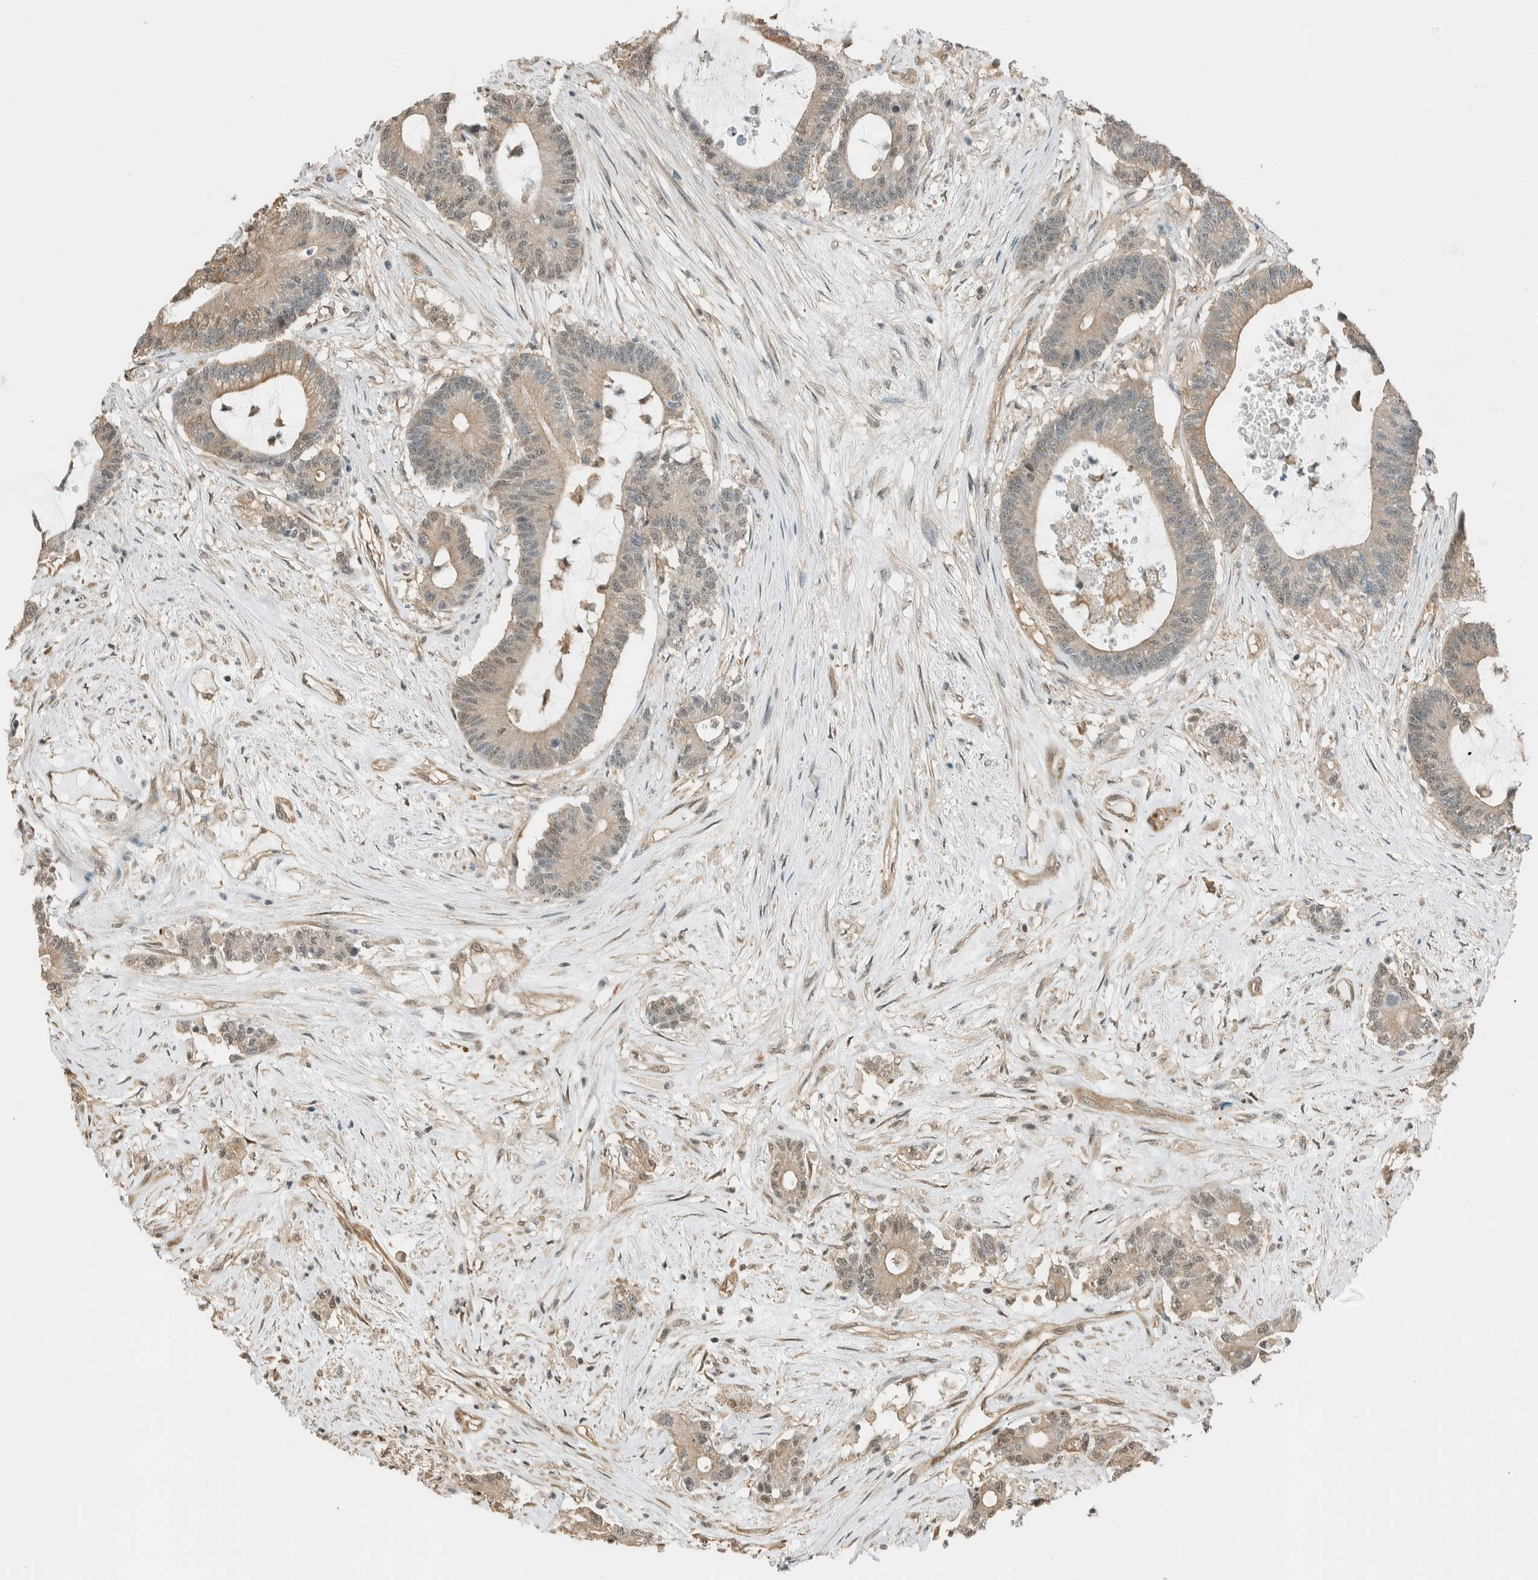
{"staining": {"intensity": "moderate", "quantity": "<25%", "location": "cytoplasmic/membranous"}, "tissue": "colorectal cancer", "cell_type": "Tumor cells", "image_type": "cancer", "snomed": [{"axis": "morphology", "description": "Adenocarcinoma, NOS"}, {"axis": "topography", "description": "Colon"}], "caption": "Adenocarcinoma (colorectal) was stained to show a protein in brown. There is low levels of moderate cytoplasmic/membranous expression in approximately <25% of tumor cells.", "gene": "NIBAN2", "patient": {"sex": "female", "age": 84}}